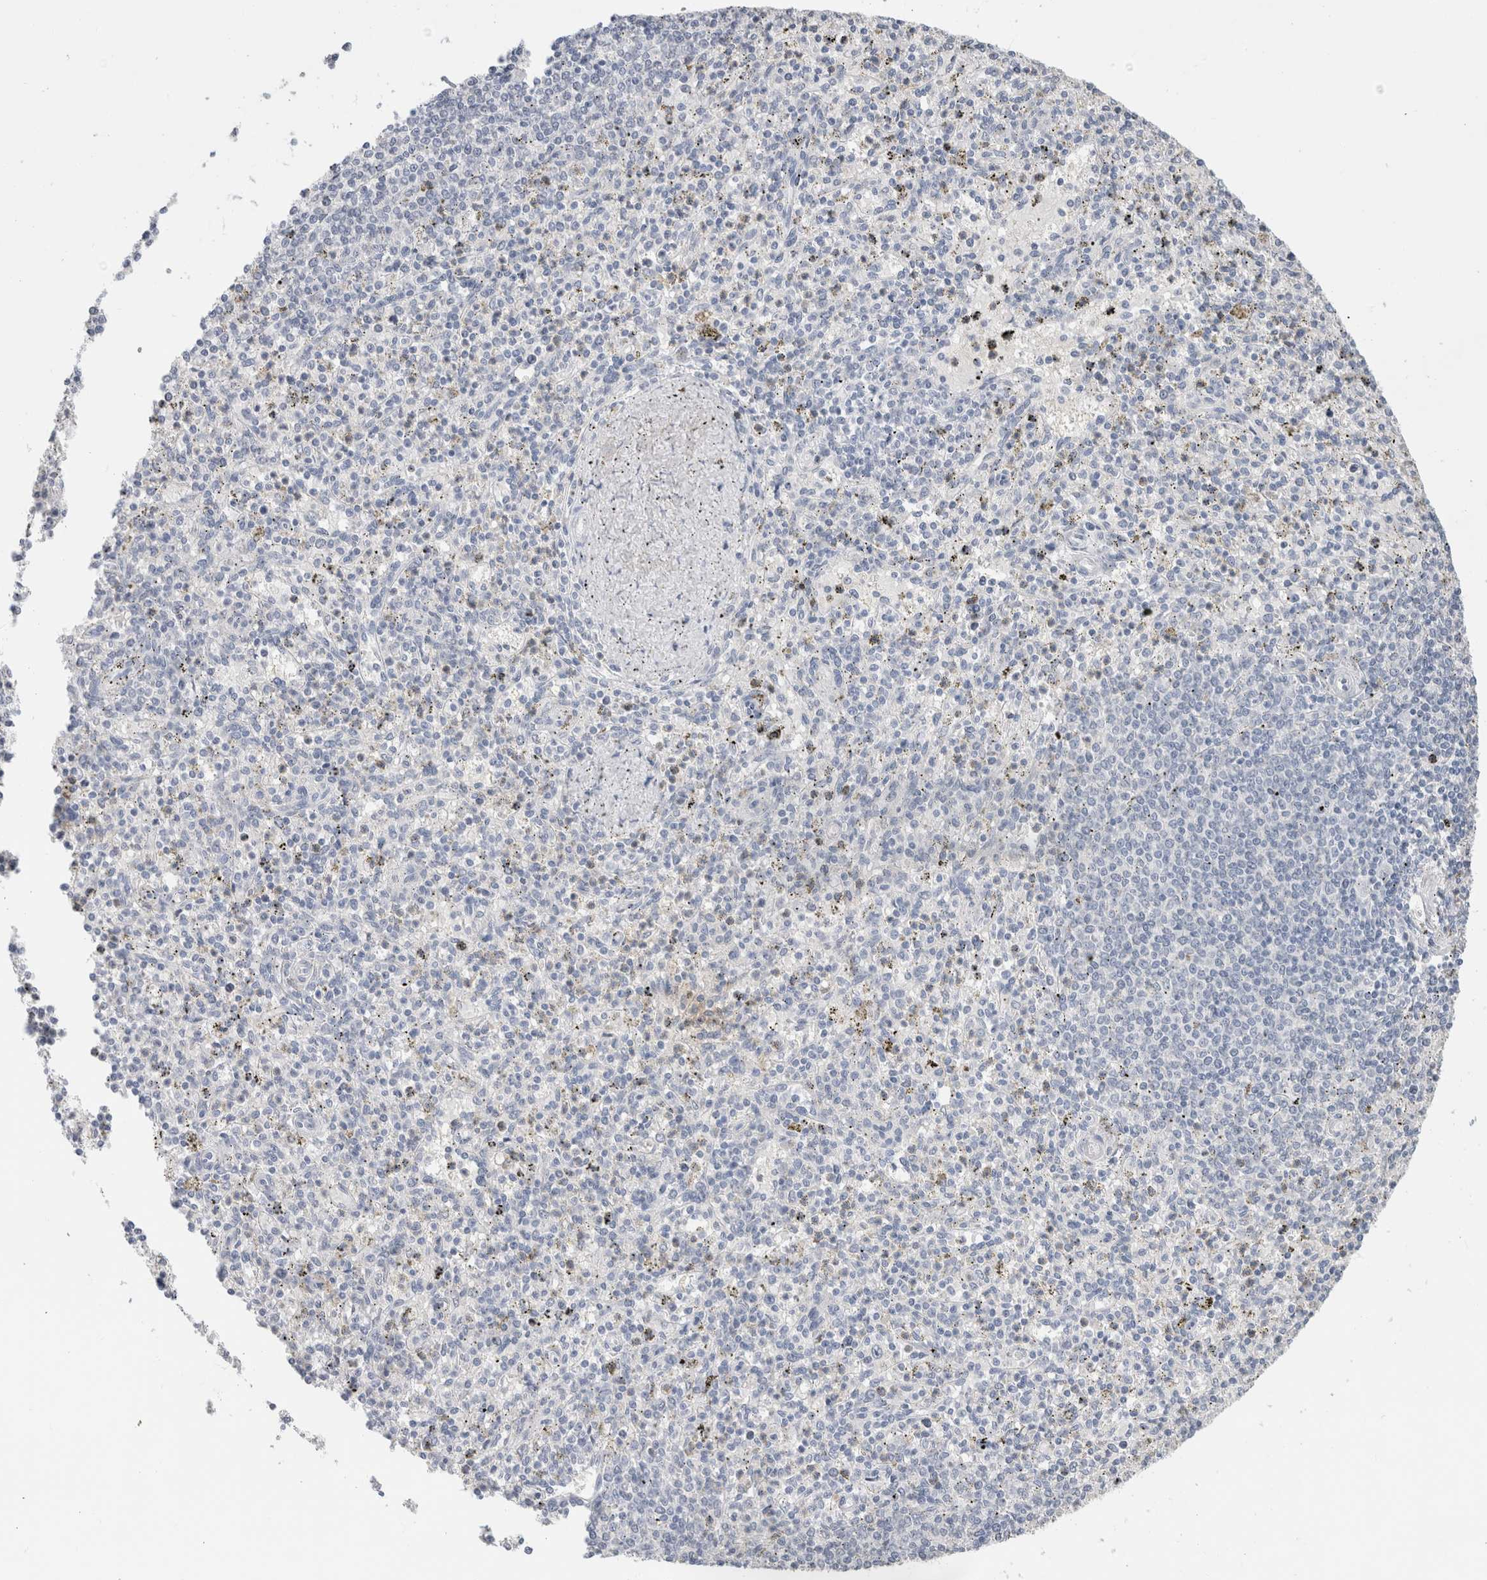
{"staining": {"intensity": "negative", "quantity": "none", "location": "none"}, "tissue": "spleen", "cell_type": "Cells in red pulp", "image_type": "normal", "snomed": [{"axis": "morphology", "description": "Normal tissue, NOS"}, {"axis": "topography", "description": "Spleen"}], "caption": "A photomicrograph of human spleen is negative for staining in cells in red pulp. Brightfield microscopy of IHC stained with DAB (brown) and hematoxylin (blue), captured at high magnification.", "gene": "BCAN", "patient": {"sex": "male", "age": 72}}